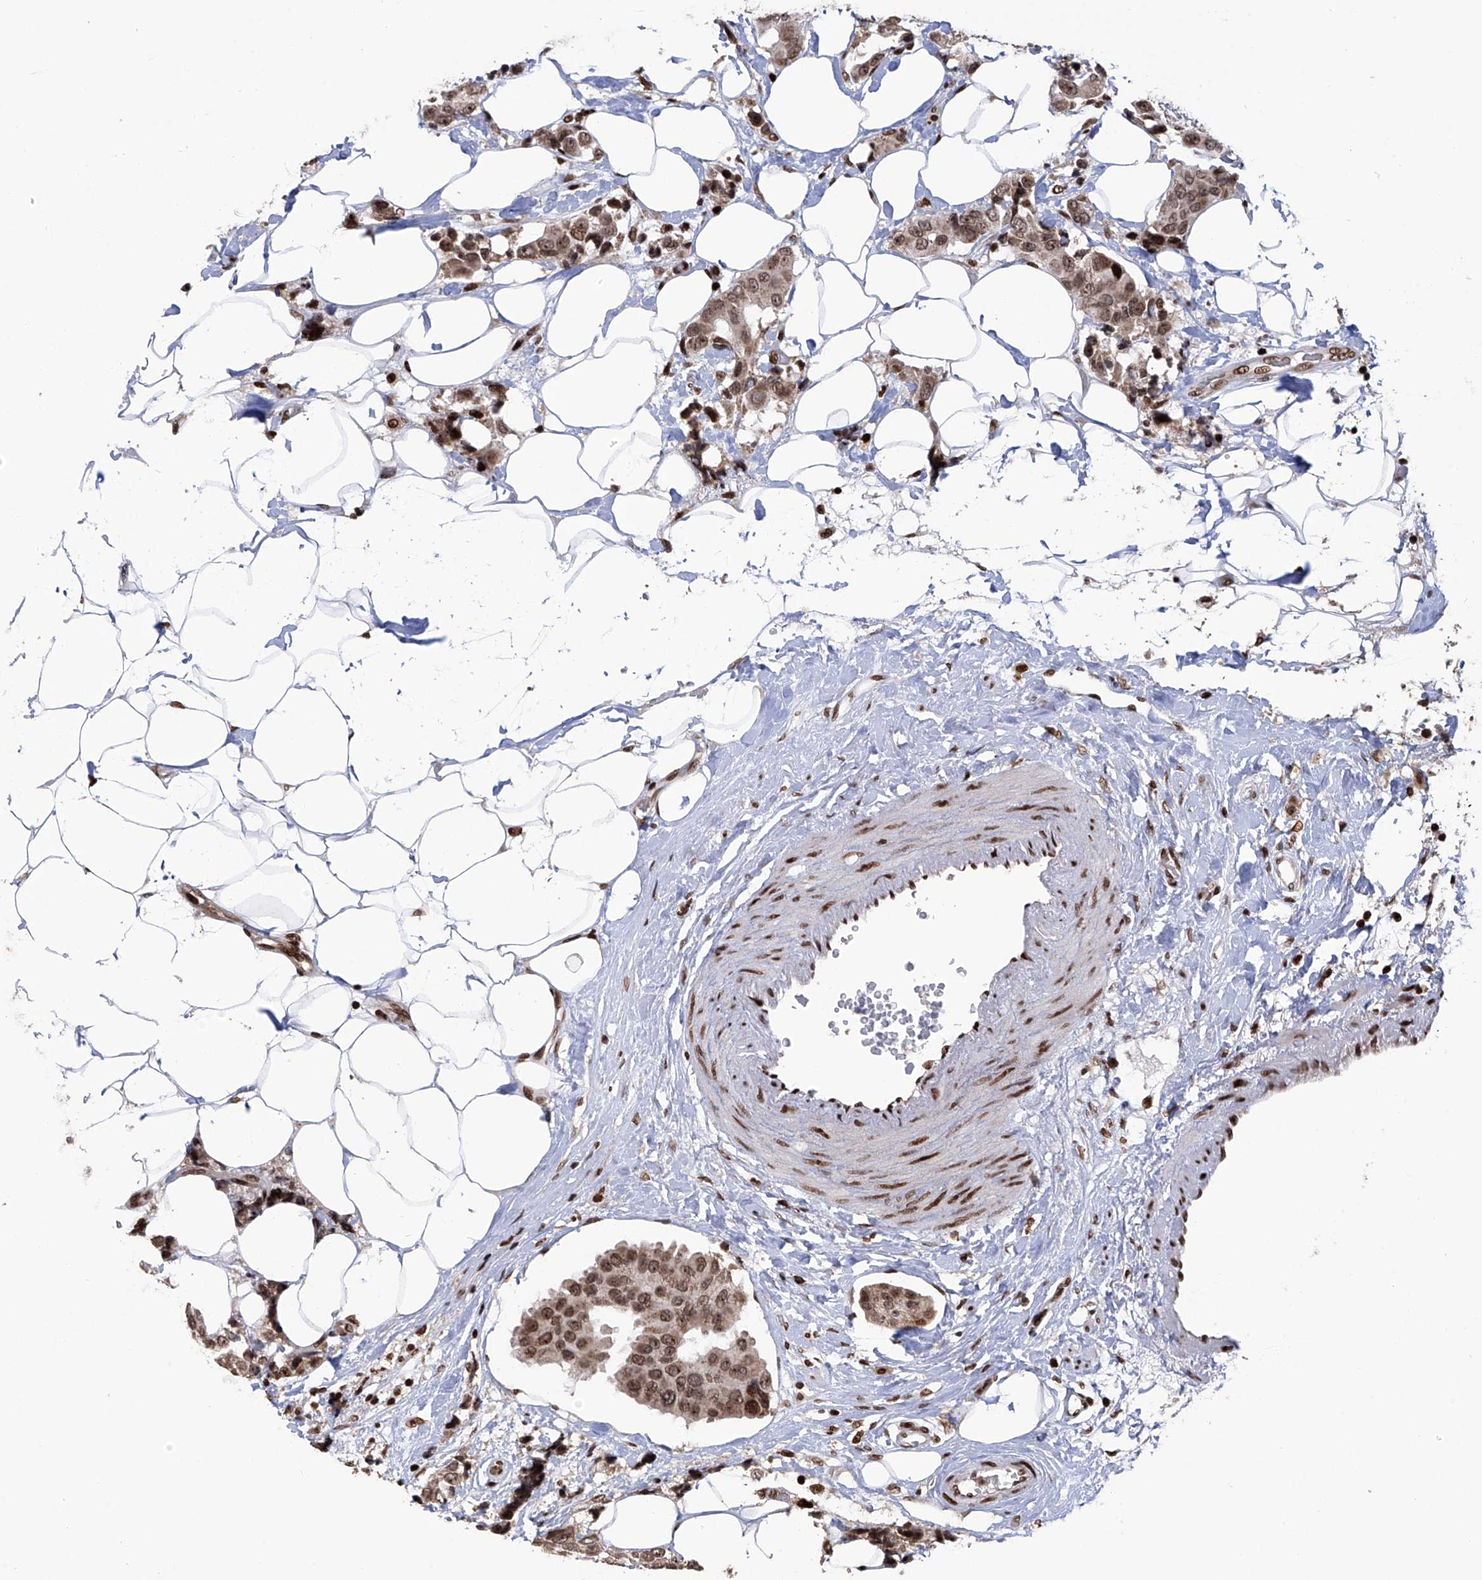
{"staining": {"intensity": "moderate", "quantity": ">75%", "location": "nuclear"}, "tissue": "breast cancer", "cell_type": "Tumor cells", "image_type": "cancer", "snomed": [{"axis": "morphology", "description": "Normal tissue, NOS"}, {"axis": "morphology", "description": "Duct carcinoma"}, {"axis": "topography", "description": "Breast"}], "caption": "Invasive ductal carcinoma (breast) tissue exhibits moderate nuclear staining in about >75% of tumor cells, visualized by immunohistochemistry.", "gene": "PAK1IP1", "patient": {"sex": "female", "age": 39}}